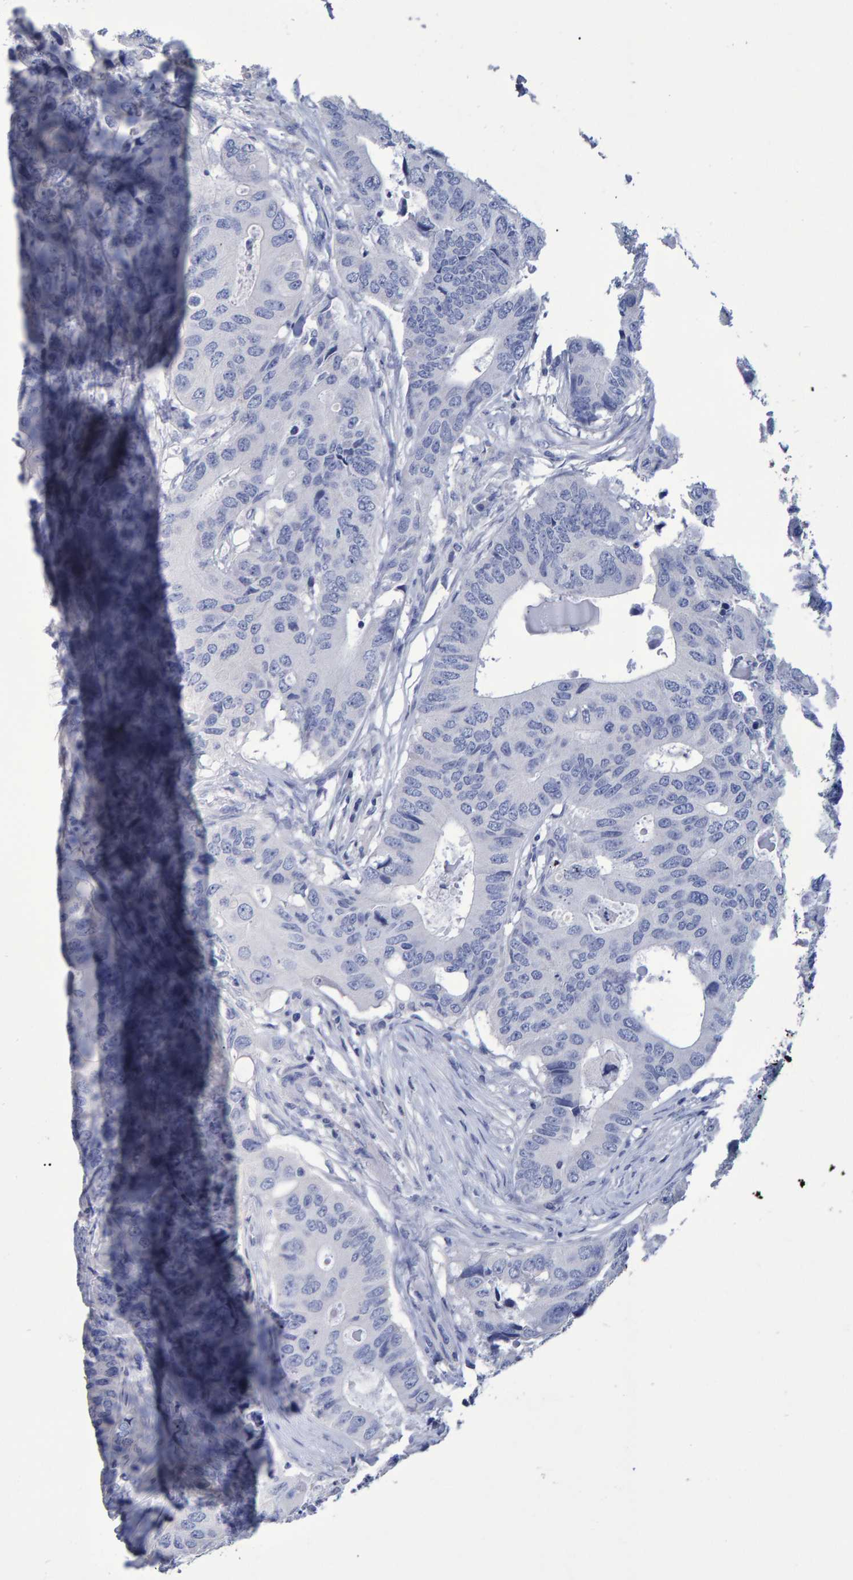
{"staining": {"intensity": "negative", "quantity": "none", "location": "none"}, "tissue": "colorectal cancer", "cell_type": "Tumor cells", "image_type": "cancer", "snomed": [{"axis": "morphology", "description": "Adenocarcinoma, NOS"}, {"axis": "topography", "description": "Colon"}], "caption": "Immunohistochemical staining of colorectal cancer (adenocarcinoma) demonstrates no significant staining in tumor cells. (DAB immunohistochemistry (IHC) visualized using brightfield microscopy, high magnification).", "gene": "HEMGN", "patient": {"sex": "male", "age": 71}}